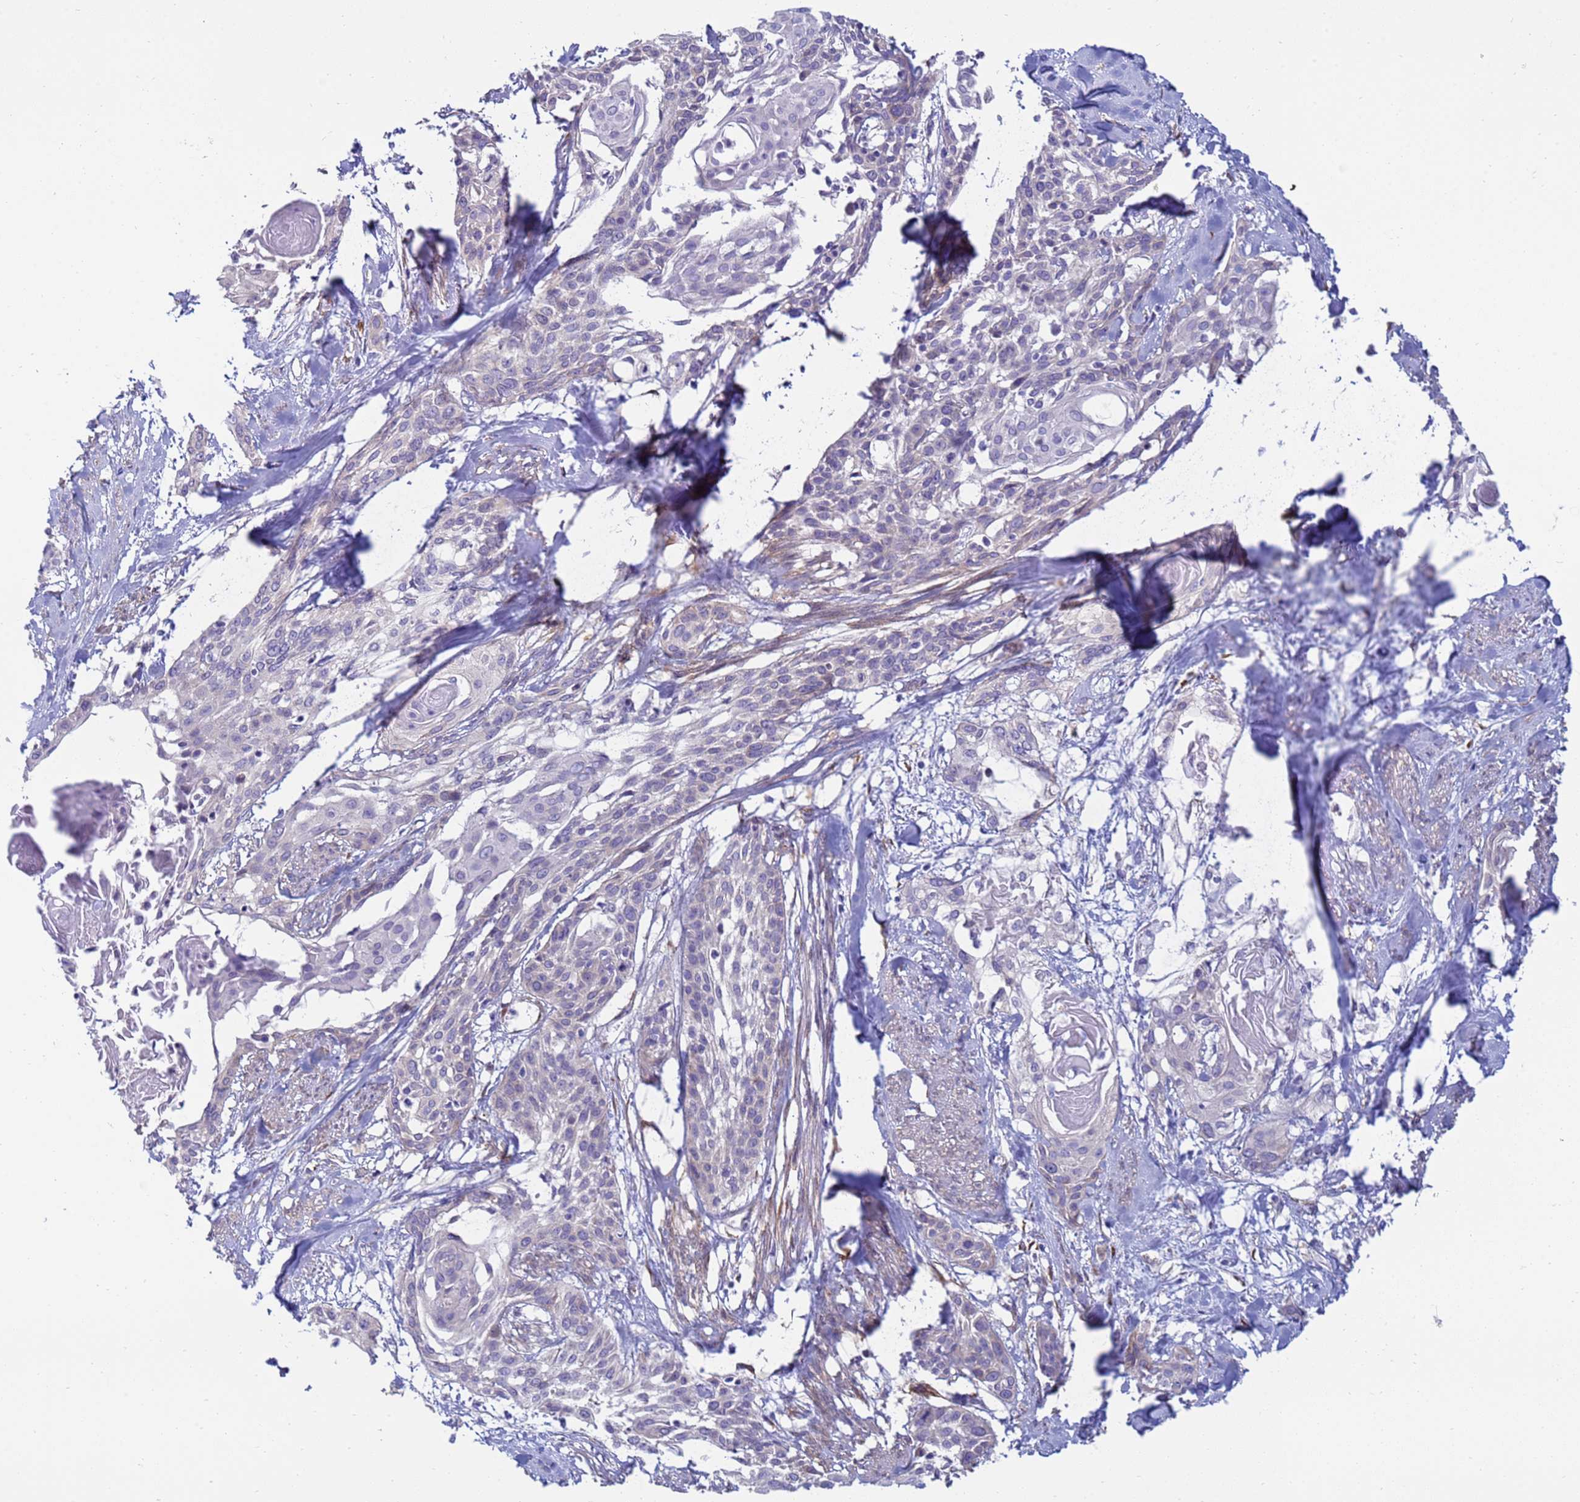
{"staining": {"intensity": "negative", "quantity": "none", "location": "none"}, "tissue": "cervical cancer", "cell_type": "Tumor cells", "image_type": "cancer", "snomed": [{"axis": "morphology", "description": "Squamous cell carcinoma, NOS"}, {"axis": "topography", "description": "Cervix"}], "caption": "Cervical cancer (squamous cell carcinoma) was stained to show a protein in brown. There is no significant expression in tumor cells. Brightfield microscopy of immunohistochemistry stained with DAB (3,3'-diaminobenzidine) (brown) and hematoxylin (blue), captured at high magnification.", "gene": "TRPC6", "patient": {"sex": "female", "age": 57}}